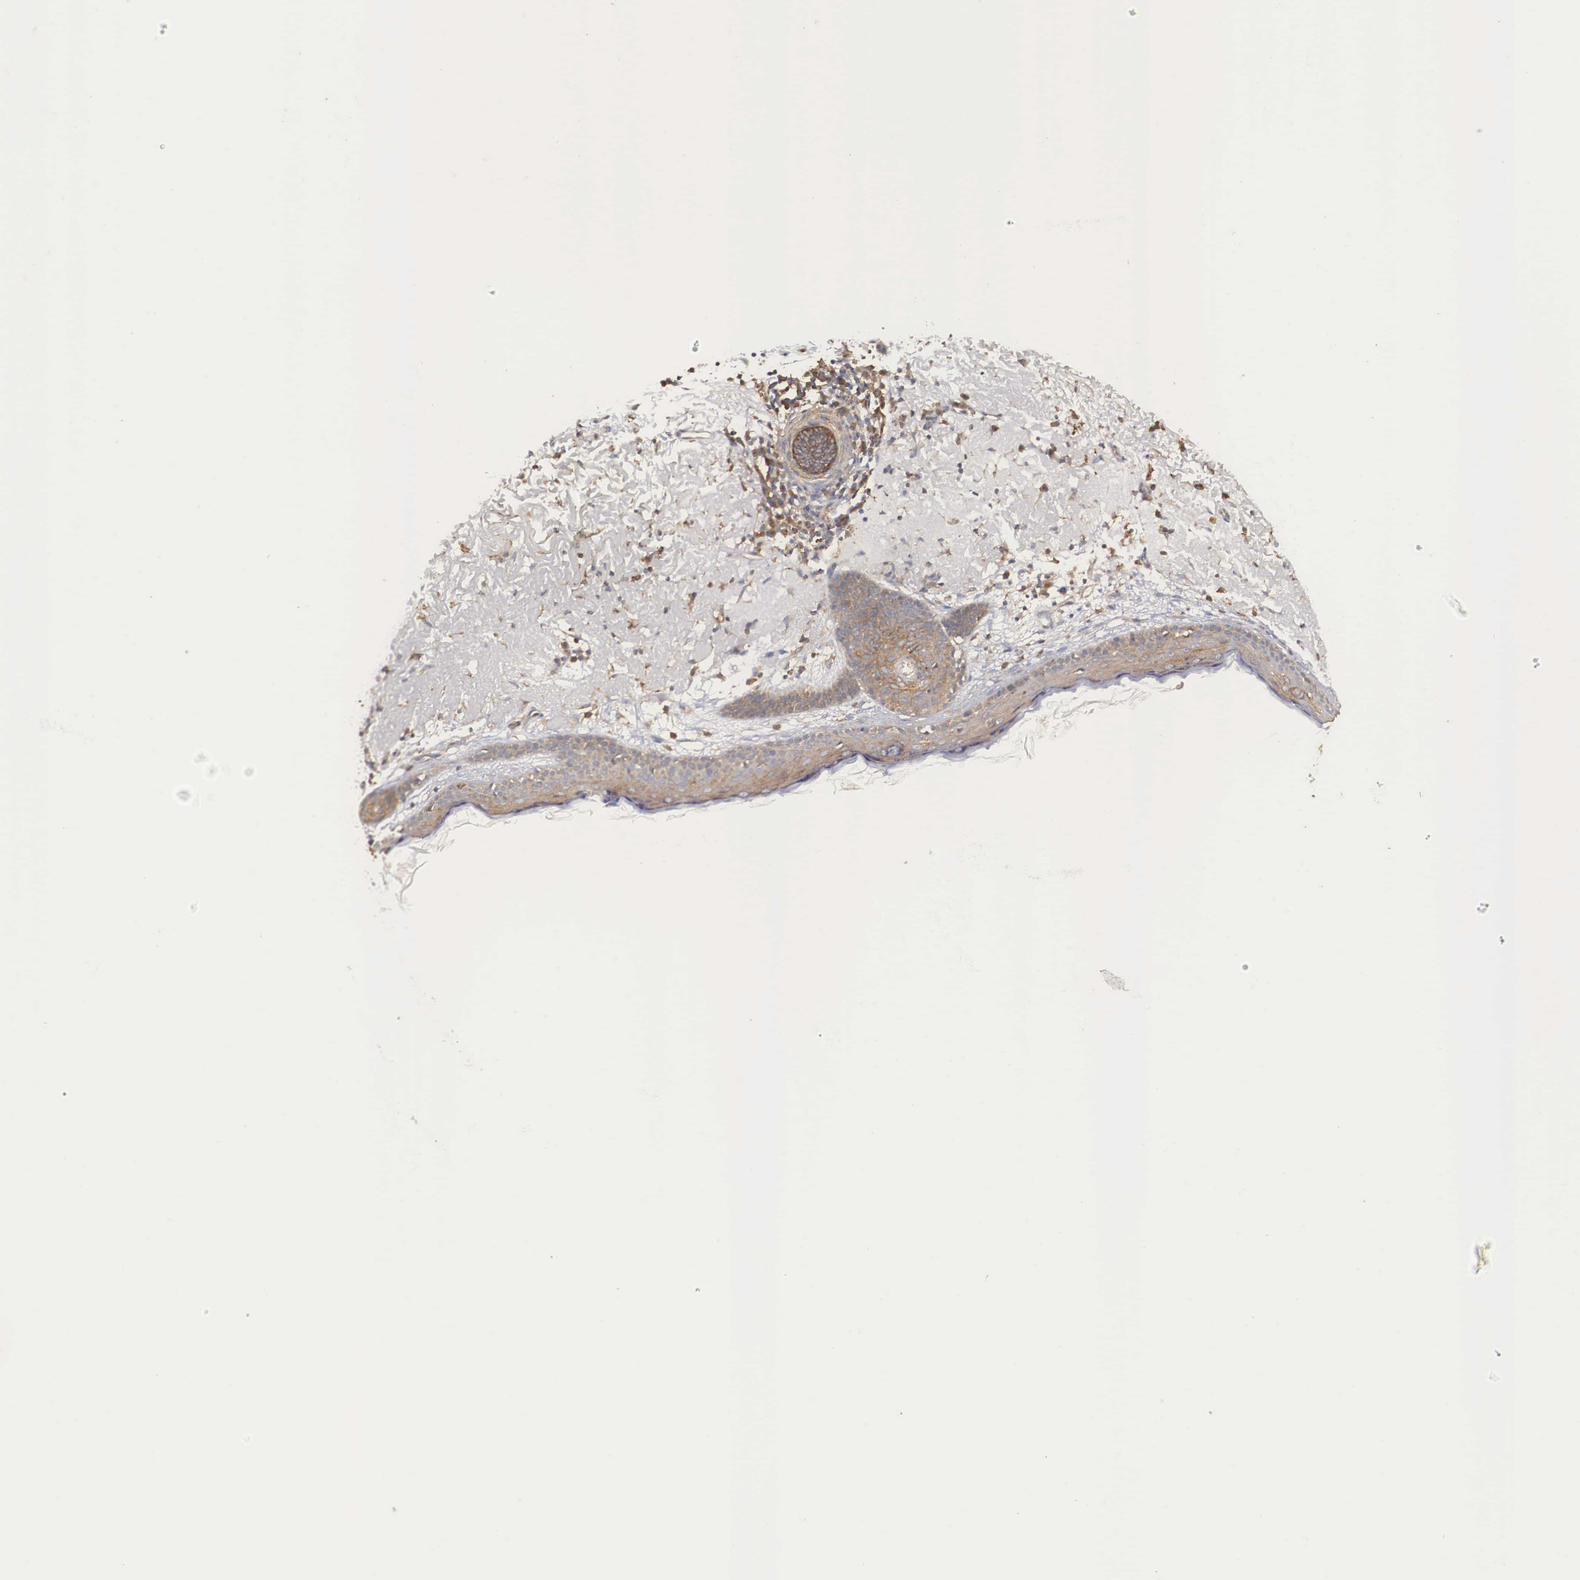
{"staining": {"intensity": "moderate", "quantity": ">75%", "location": "cytoplasmic/membranous"}, "tissue": "skin", "cell_type": "Fibroblasts", "image_type": "normal", "snomed": [{"axis": "morphology", "description": "Normal tissue, NOS"}, {"axis": "topography", "description": "Skin"}], "caption": "The image exhibits staining of normal skin, revealing moderate cytoplasmic/membranous protein staining (brown color) within fibroblasts. The staining is performed using DAB brown chromogen to label protein expression. The nuclei are counter-stained blue using hematoxylin.", "gene": "GRIPAP1", "patient": {"sex": "female", "age": 90}}